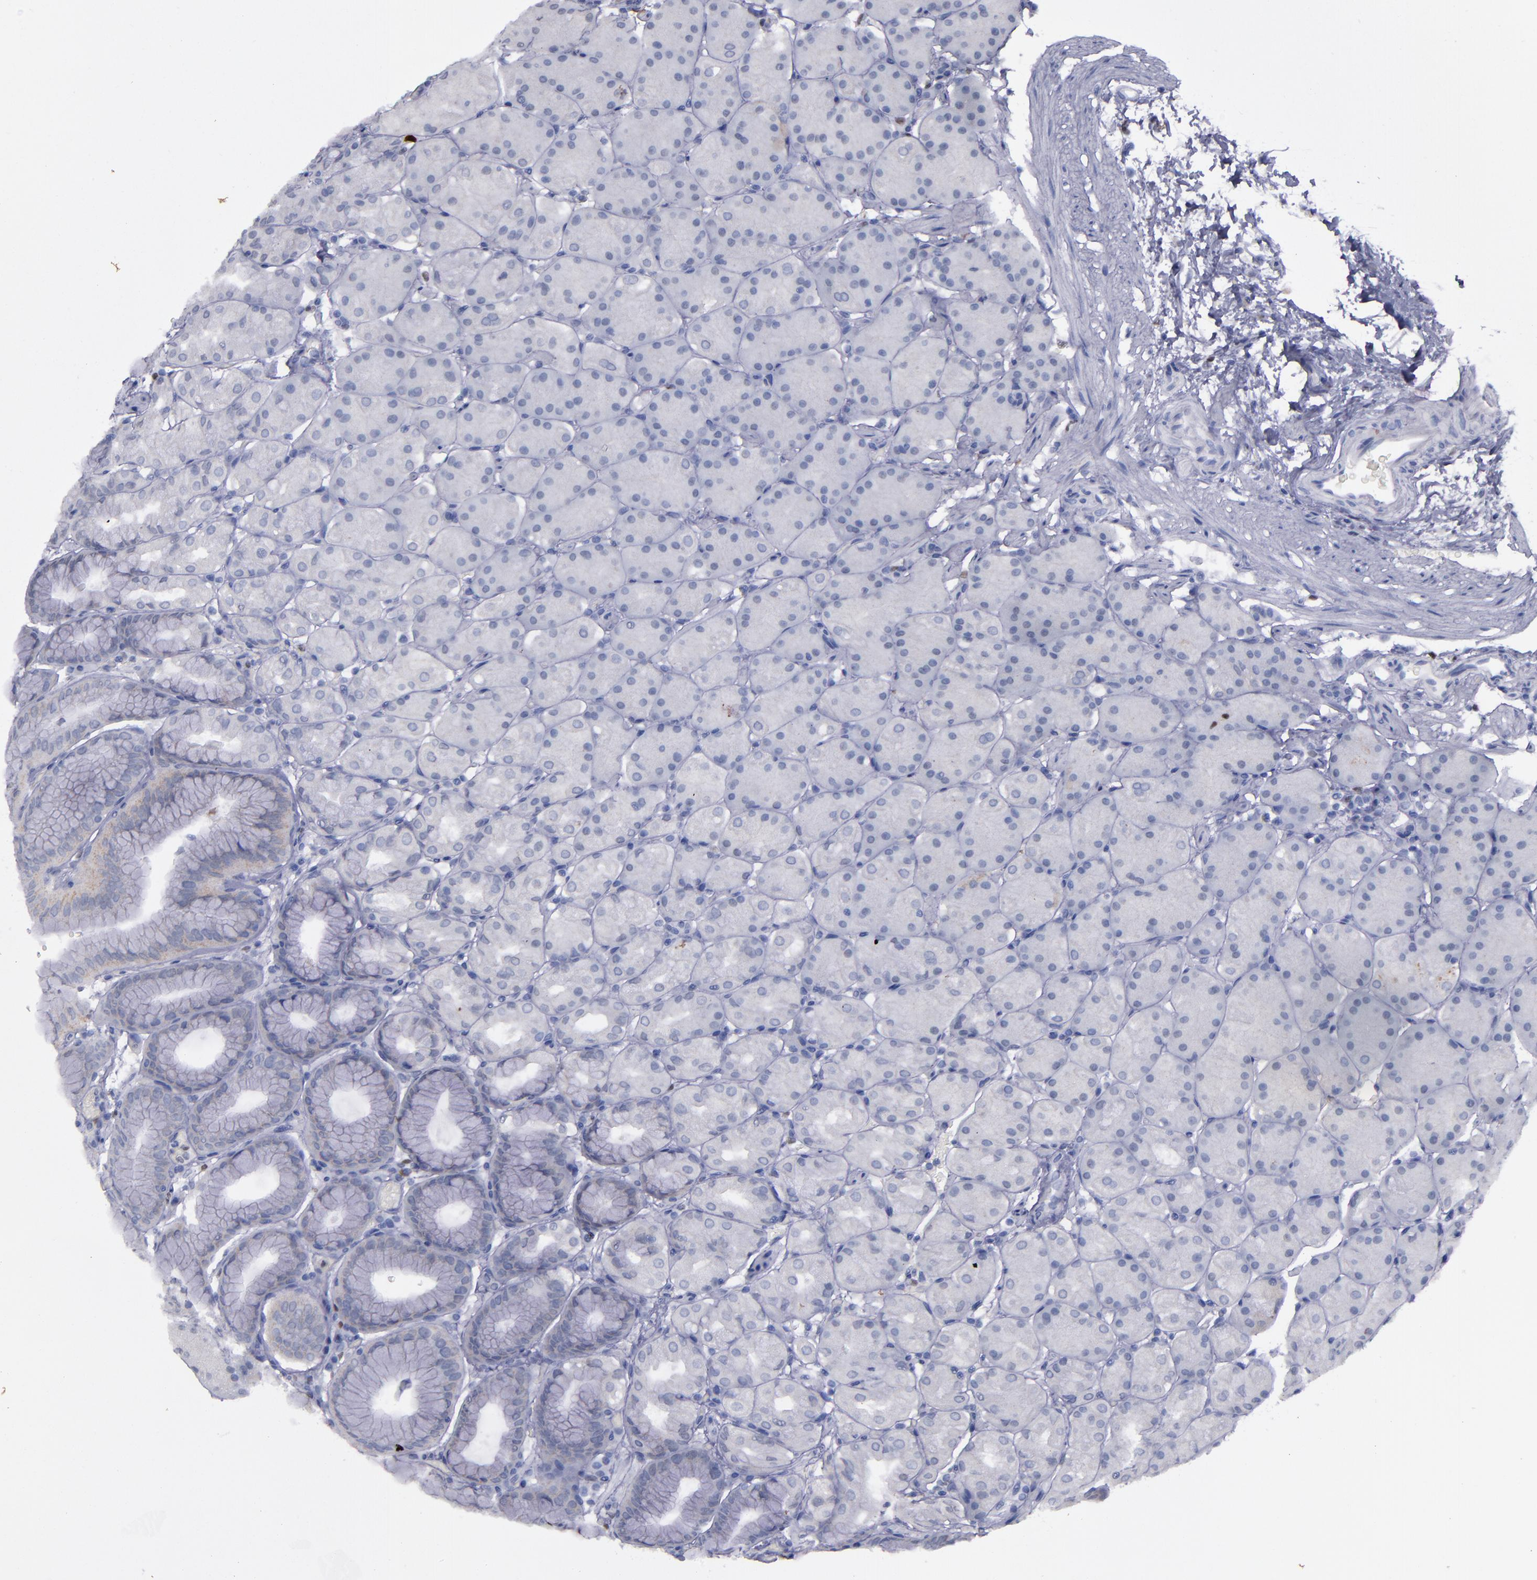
{"staining": {"intensity": "weak", "quantity": "<25%", "location": "cytoplasmic/membranous"}, "tissue": "stomach", "cell_type": "Glandular cells", "image_type": "normal", "snomed": [{"axis": "morphology", "description": "Normal tissue, NOS"}, {"axis": "topography", "description": "Stomach, upper"}, {"axis": "topography", "description": "Stomach"}], "caption": "This micrograph is of benign stomach stained with immunohistochemistry to label a protein in brown with the nuclei are counter-stained blue. There is no staining in glandular cells.", "gene": "IRF8", "patient": {"sex": "male", "age": 76}}